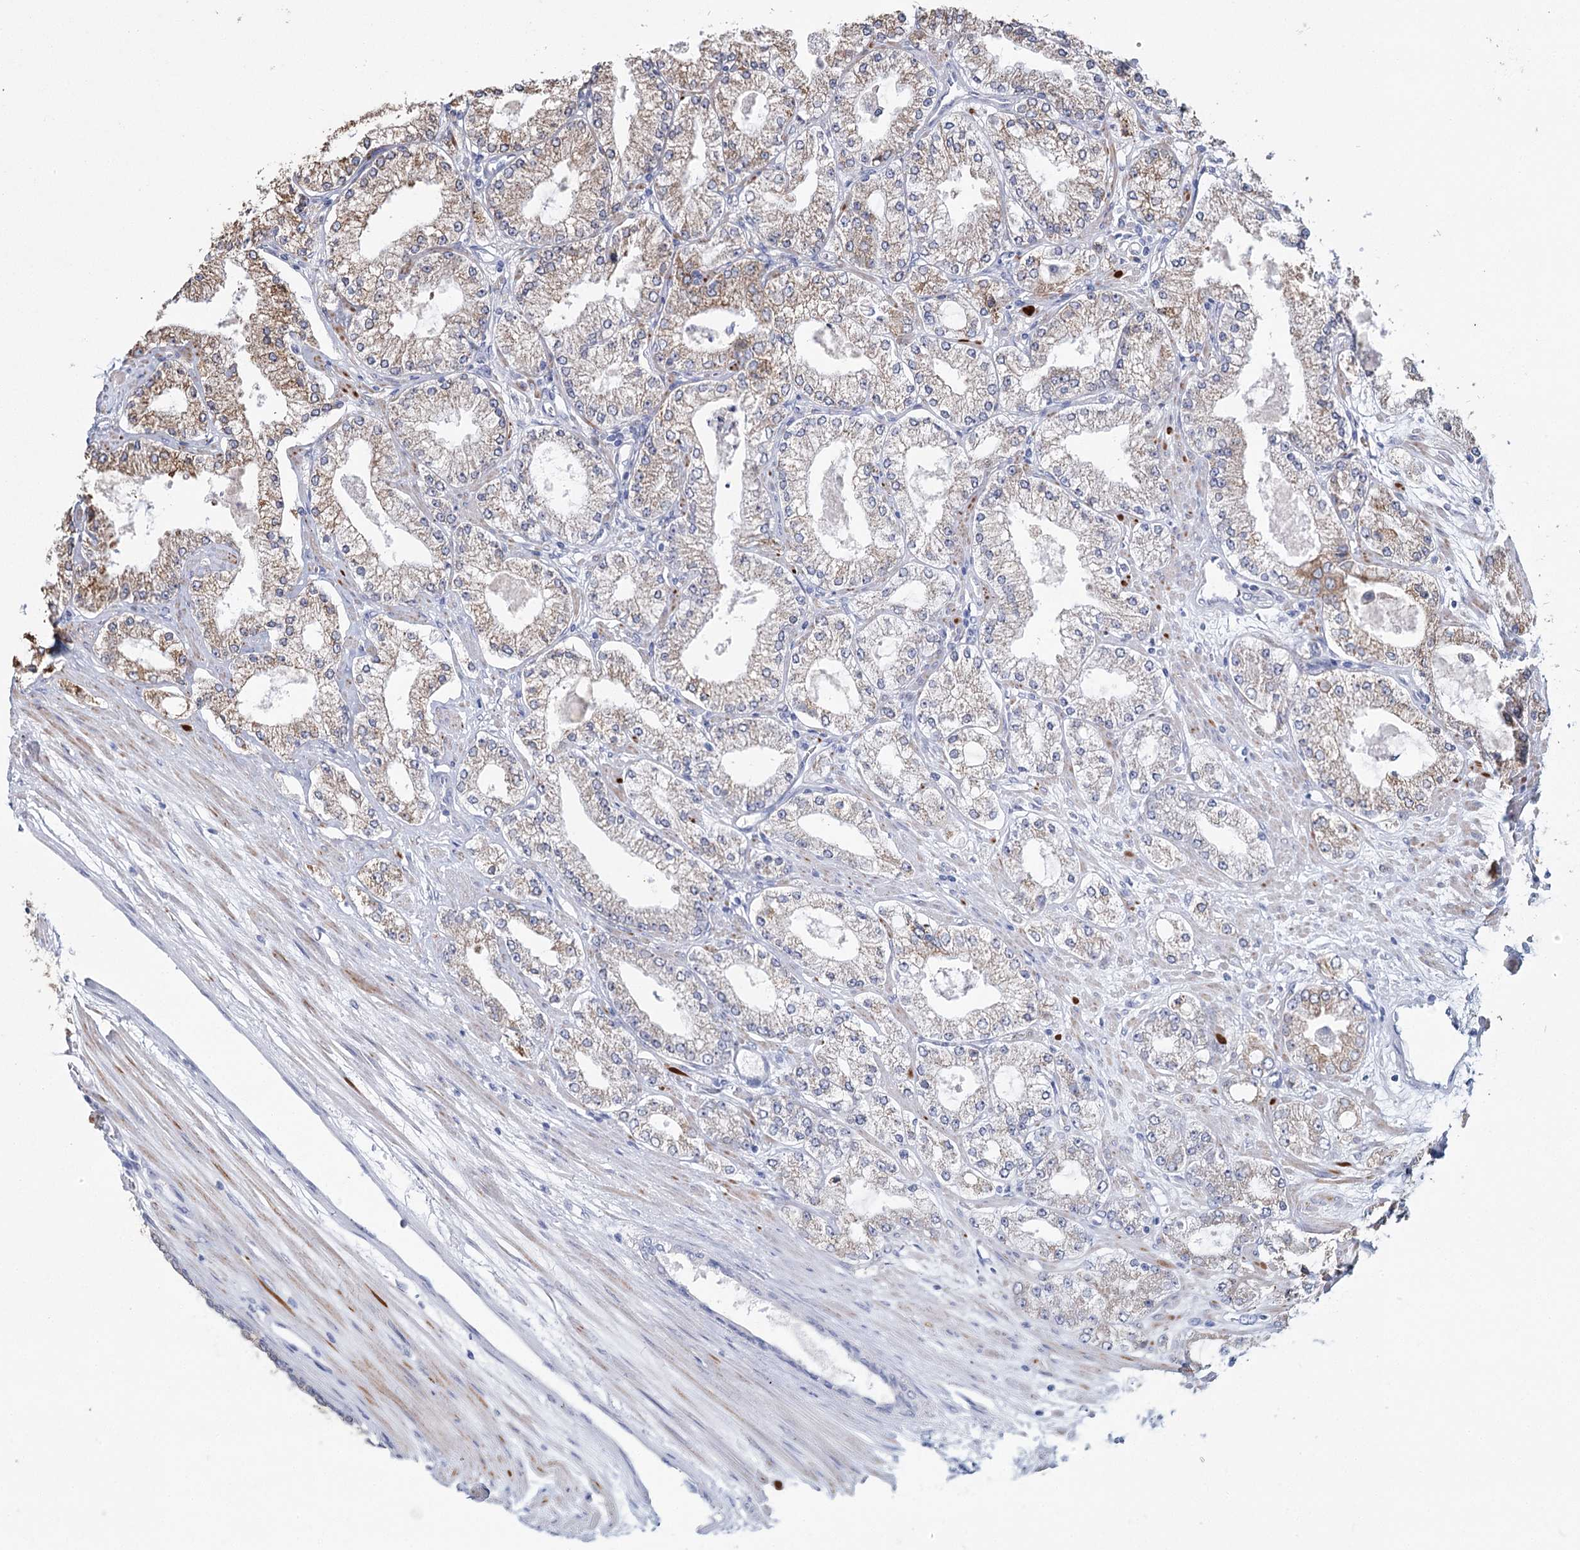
{"staining": {"intensity": "moderate", "quantity": "25%-75%", "location": "cytoplasmic/membranous"}, "tissue": "prostate cancer", "cell_type": "Tumor cells", "image_type": "cancer", "snomed": [{"axis": "morphology", "description": "Adenocarcinoma, Low grade"}, {"axis": "topography", "description": "Prostate"}], "caption": "There is medium levels of moderate cytoplasmic/membranous positivity in tumor cells of low-grade adenocarcinoma (prostate), as demonstrated by immunohistochemical staining (brown color).", "gene": "ZCCHC9", "patient": {"sex": "male", "age": 69}}